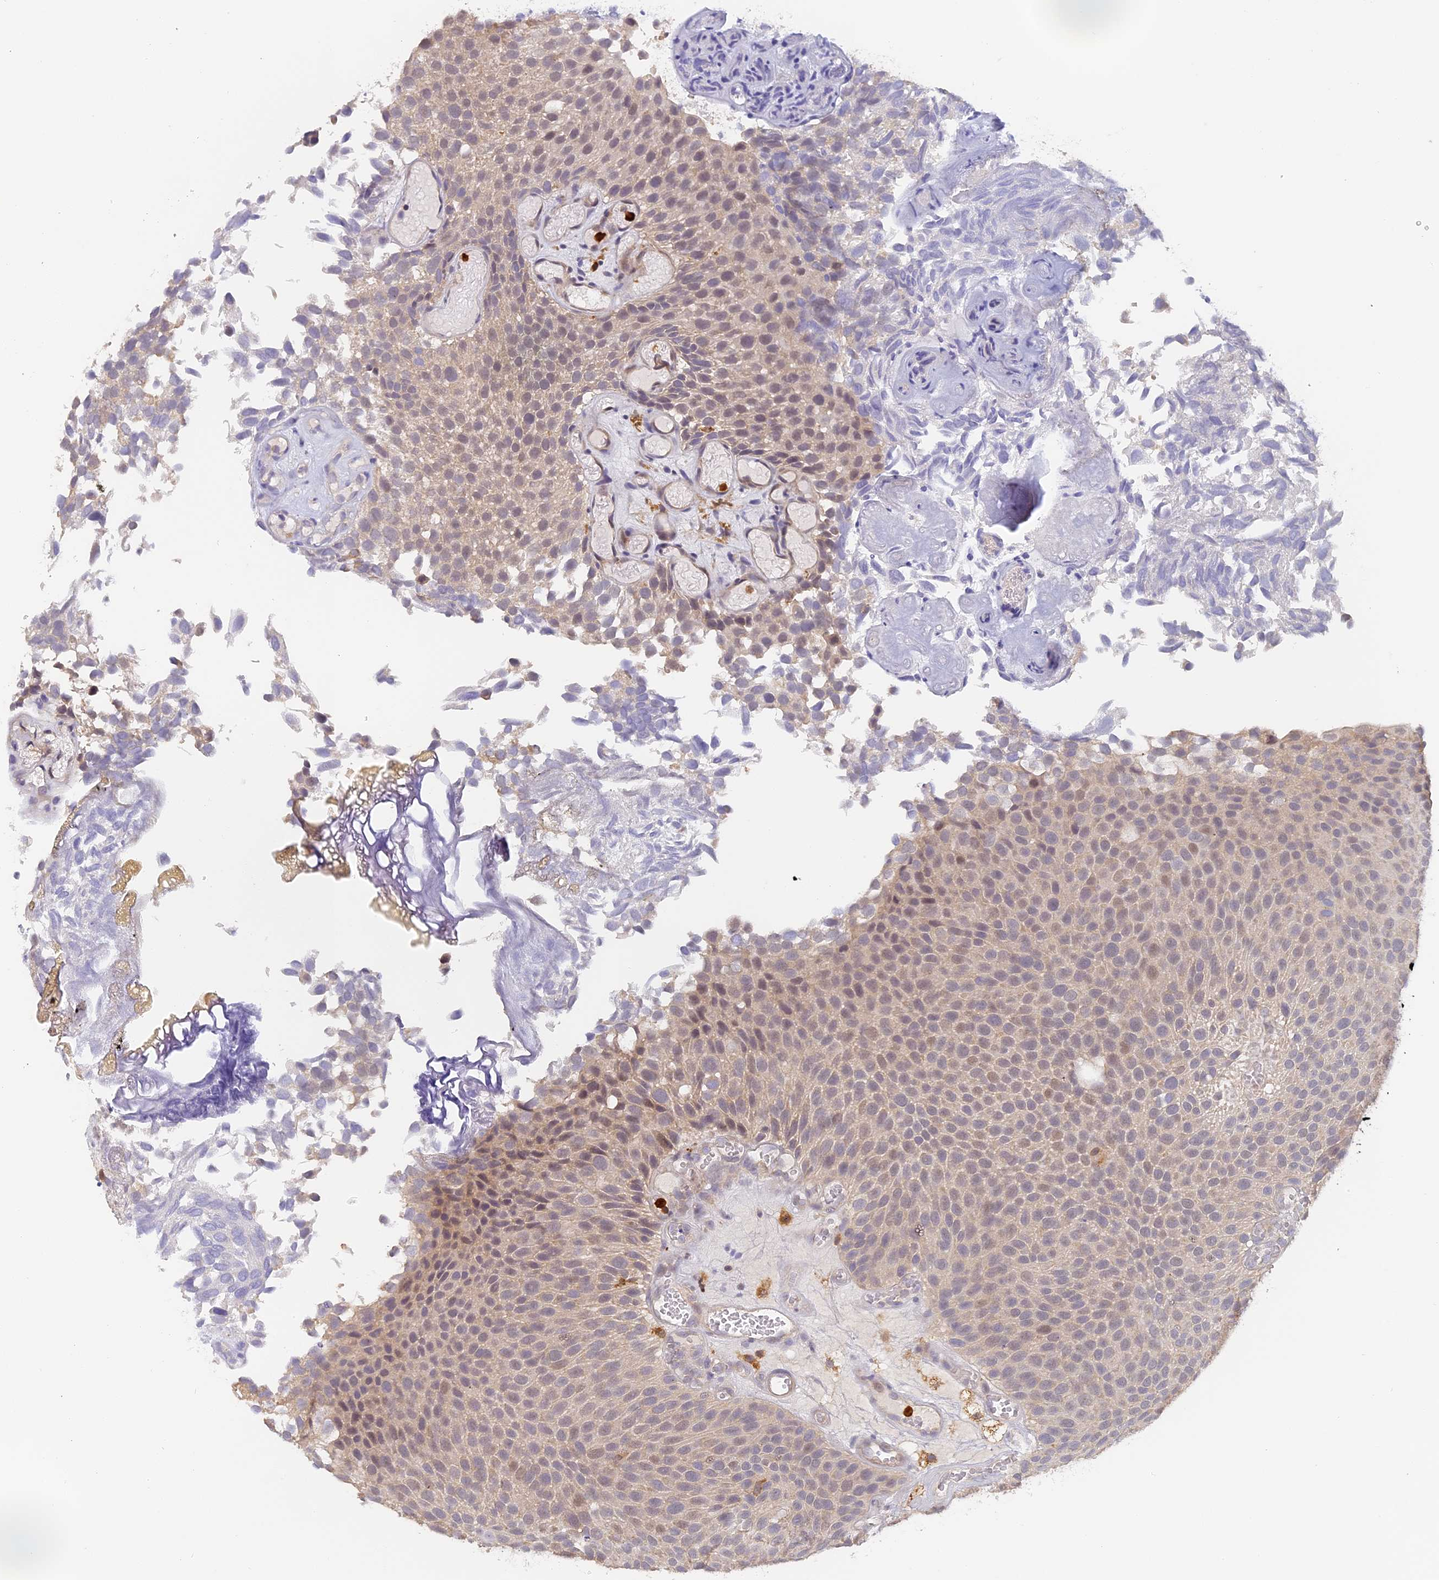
{"staining": {"intensity": "weak", "quantity": "<25%", "location": "cytoplasmic/membranous"}, "tissue": "urothelial cancer", "cell_type": "Tumor cells", "image_type": "cancer", "snomed": [{"axis": "morphology", "description": "Urothelial carcinoma, Low grade"}, {"axis": "topography", "description": "Urinary bladder"}], "caption": "Protein analysis of urothelial cancer reveals no significant expression in tumor cells.", "gene": "NCF4", "patient": {"sex": "male", "age": 89}}